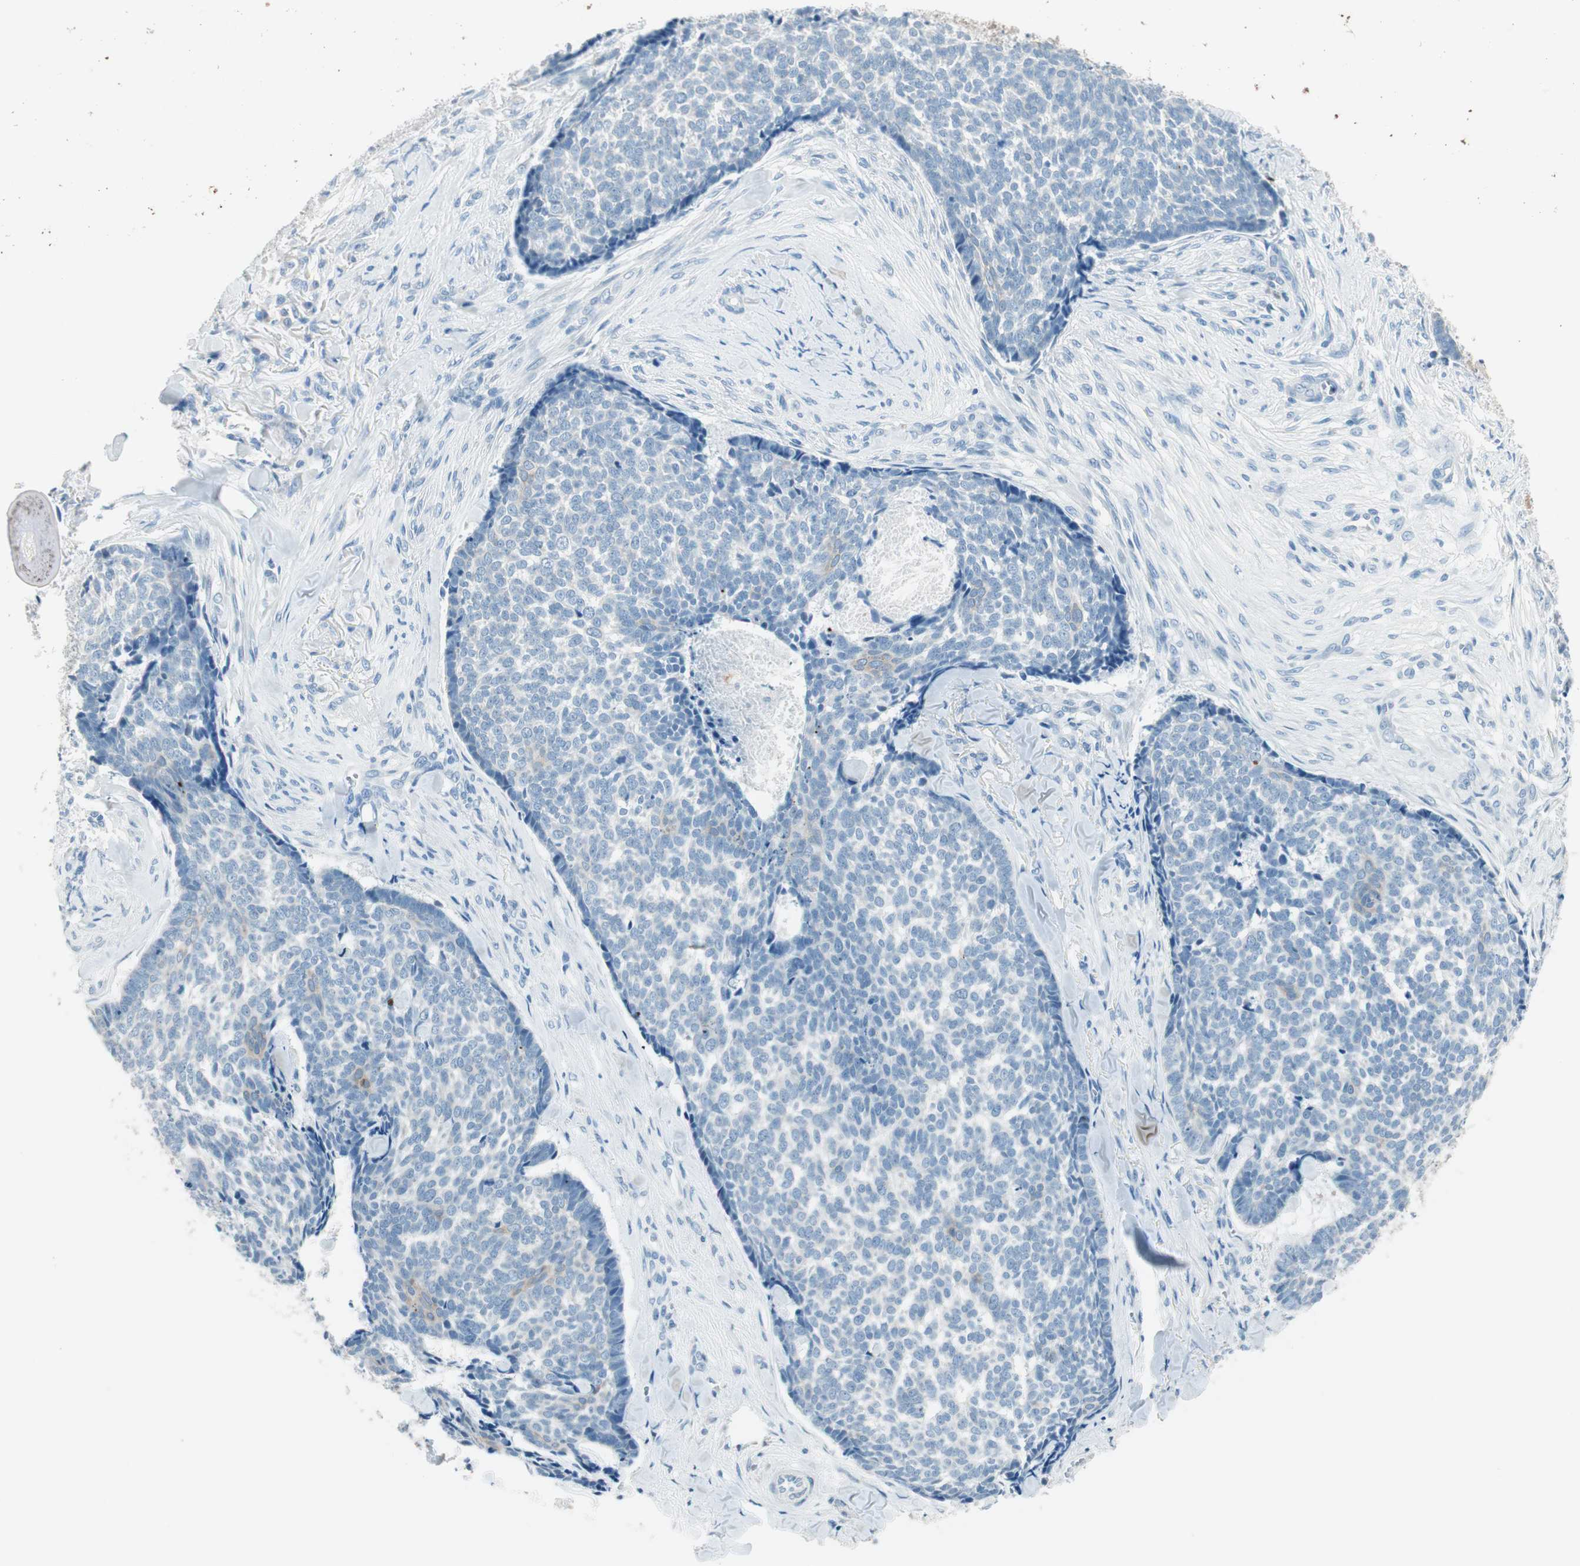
{"staining": {"intensity": "negative", "quantity": "none", "location": "none"}, "tissue": "skin cancer", "cell_type": "Tumor cells", "image_type": "cancer", "snomed": [{"axis": "morphology", "description": "Basal cell carcinoma"}, {"axis": "topography", "description": "Skin"}], "caption": "A micrograph of human skin basal cell carcinoma is negative for staining in tumor cells.", "gene": "GNAO1", "patient": {"sex": "male", "age": 84}}